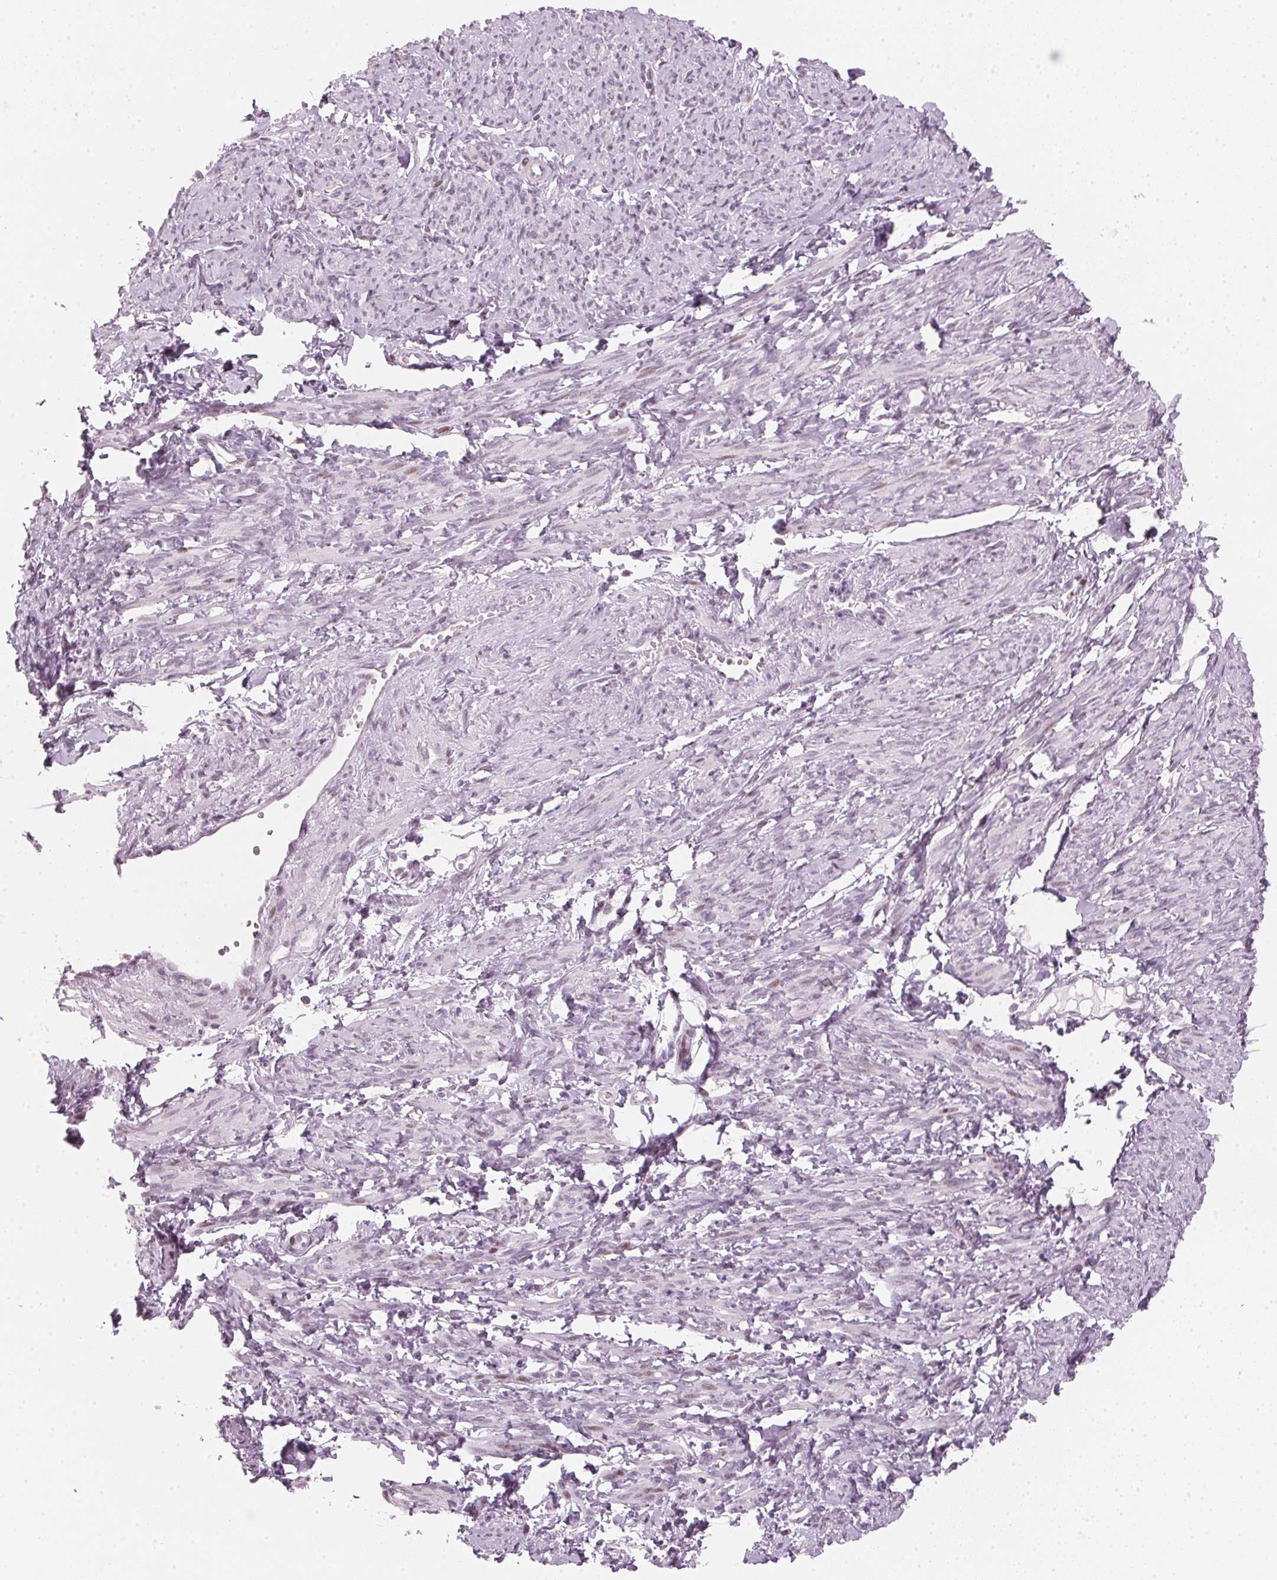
{"staining": {"intensity": "negative", "quantity": "none", "location": "none"}, "tissue": "smooth muscle", "cell_type": "Smooth muscle cells", "image_type": "normal", "snomed": [{"axis": "morphology", "description": "Normal tissue, NOS"}, {"axis": "topography", "description": "Smooth muscle"}], "caption": "Immunohistochemistry micrograph of normal smooth muscle stained for a protein (brown), which reveals no positivity in smooth muscle cells.", "gene": "SFRP4", "patient": {"sex": "female", "age": 65}}